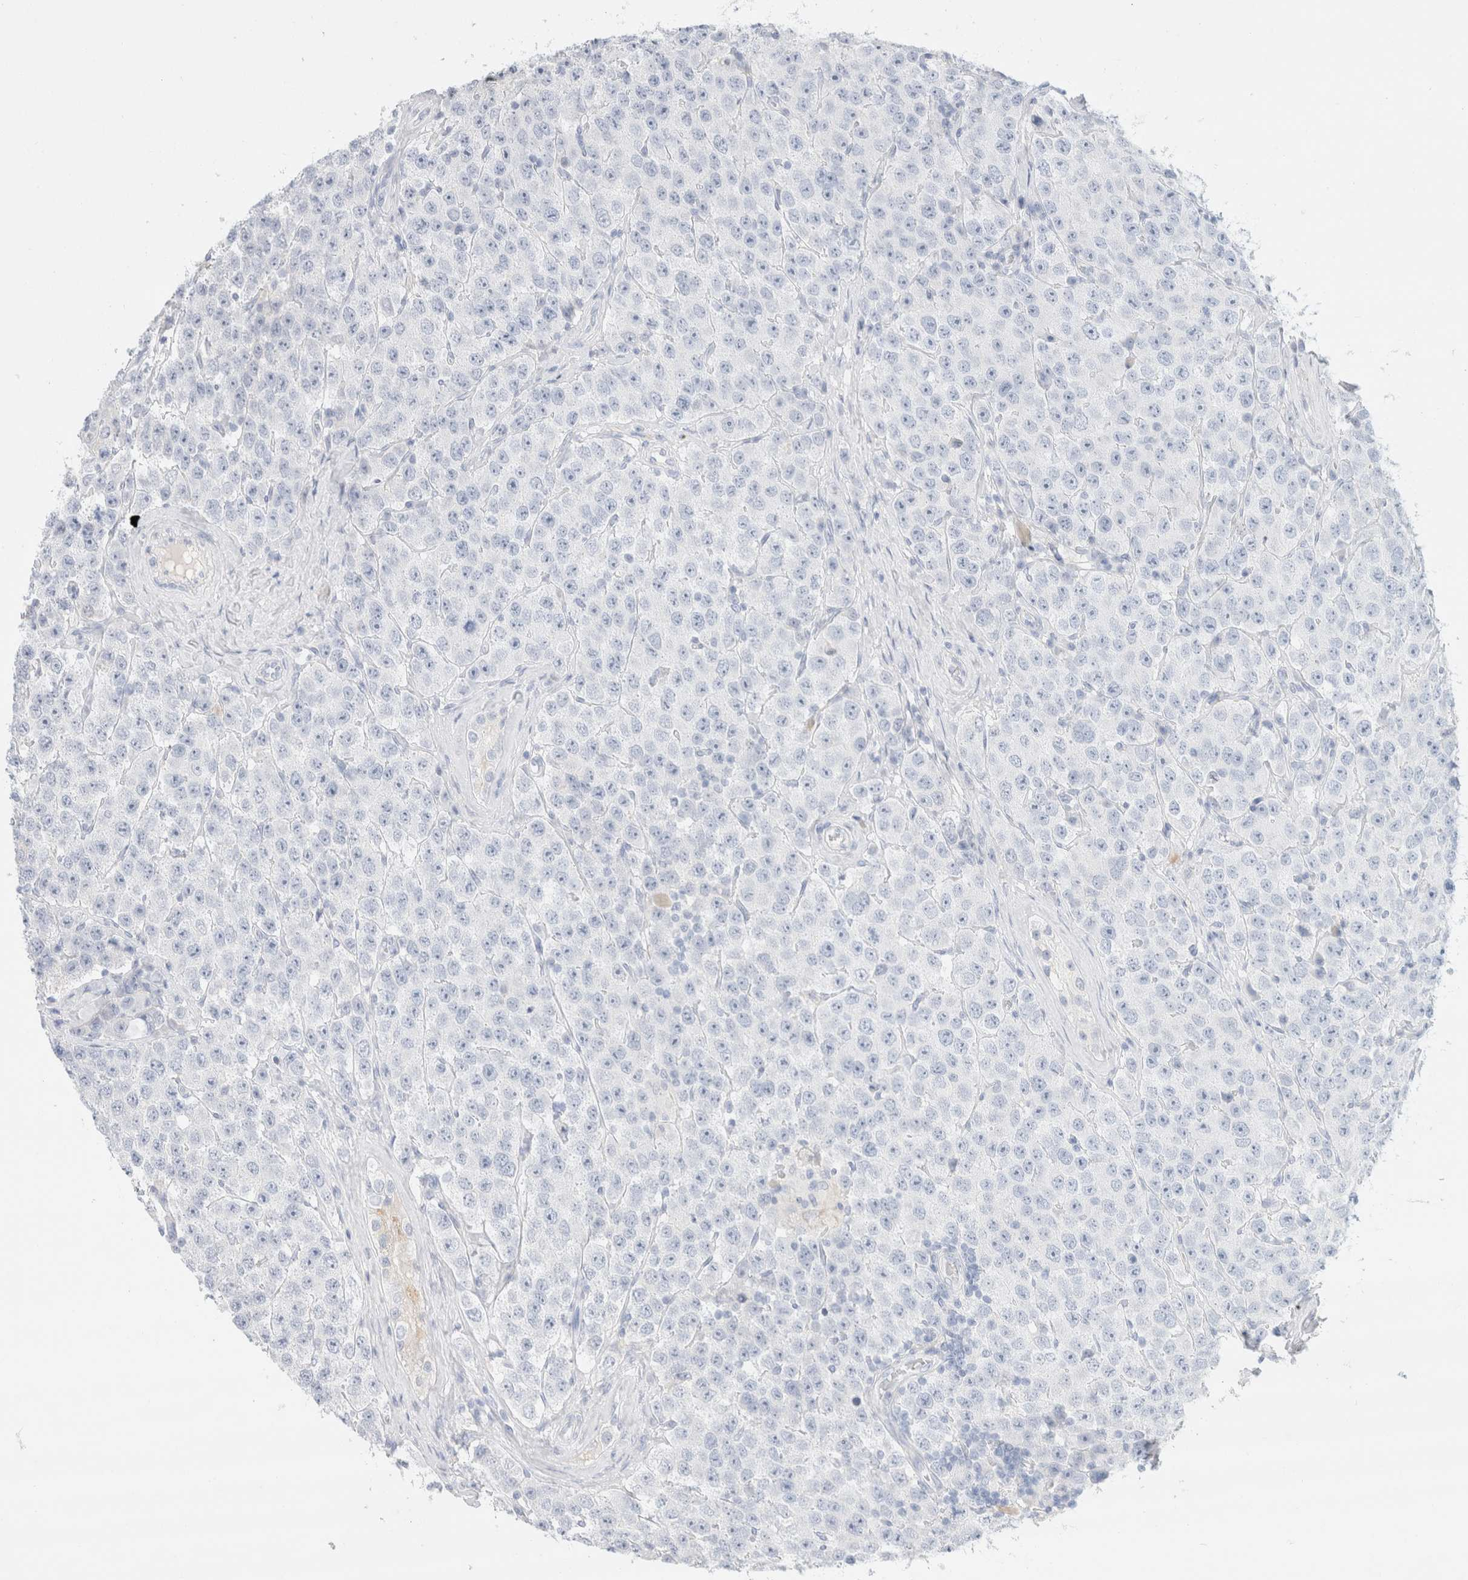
{"staining": {"intensity": "negative", "quantity": "none", "location": "none"}, "tissue": "testis cancer", "cell_type": "Tumor cells", "image_type": "cancer", "snomed": [{"axis": "morphology", "description": "Seminoma, NOS"}, {"axis": "morphology", "description": "Carcinoma, Embryonal, NOS"}, {"axis": "topography", "description": "Testis"}], "caption": "Immunohistochemistry (IHC) of human testis cancer (seminoma) demonstrates no positivity in tumor cells.", "gene": "CPQ", "patient": {"sex": "male", "age": 28}}